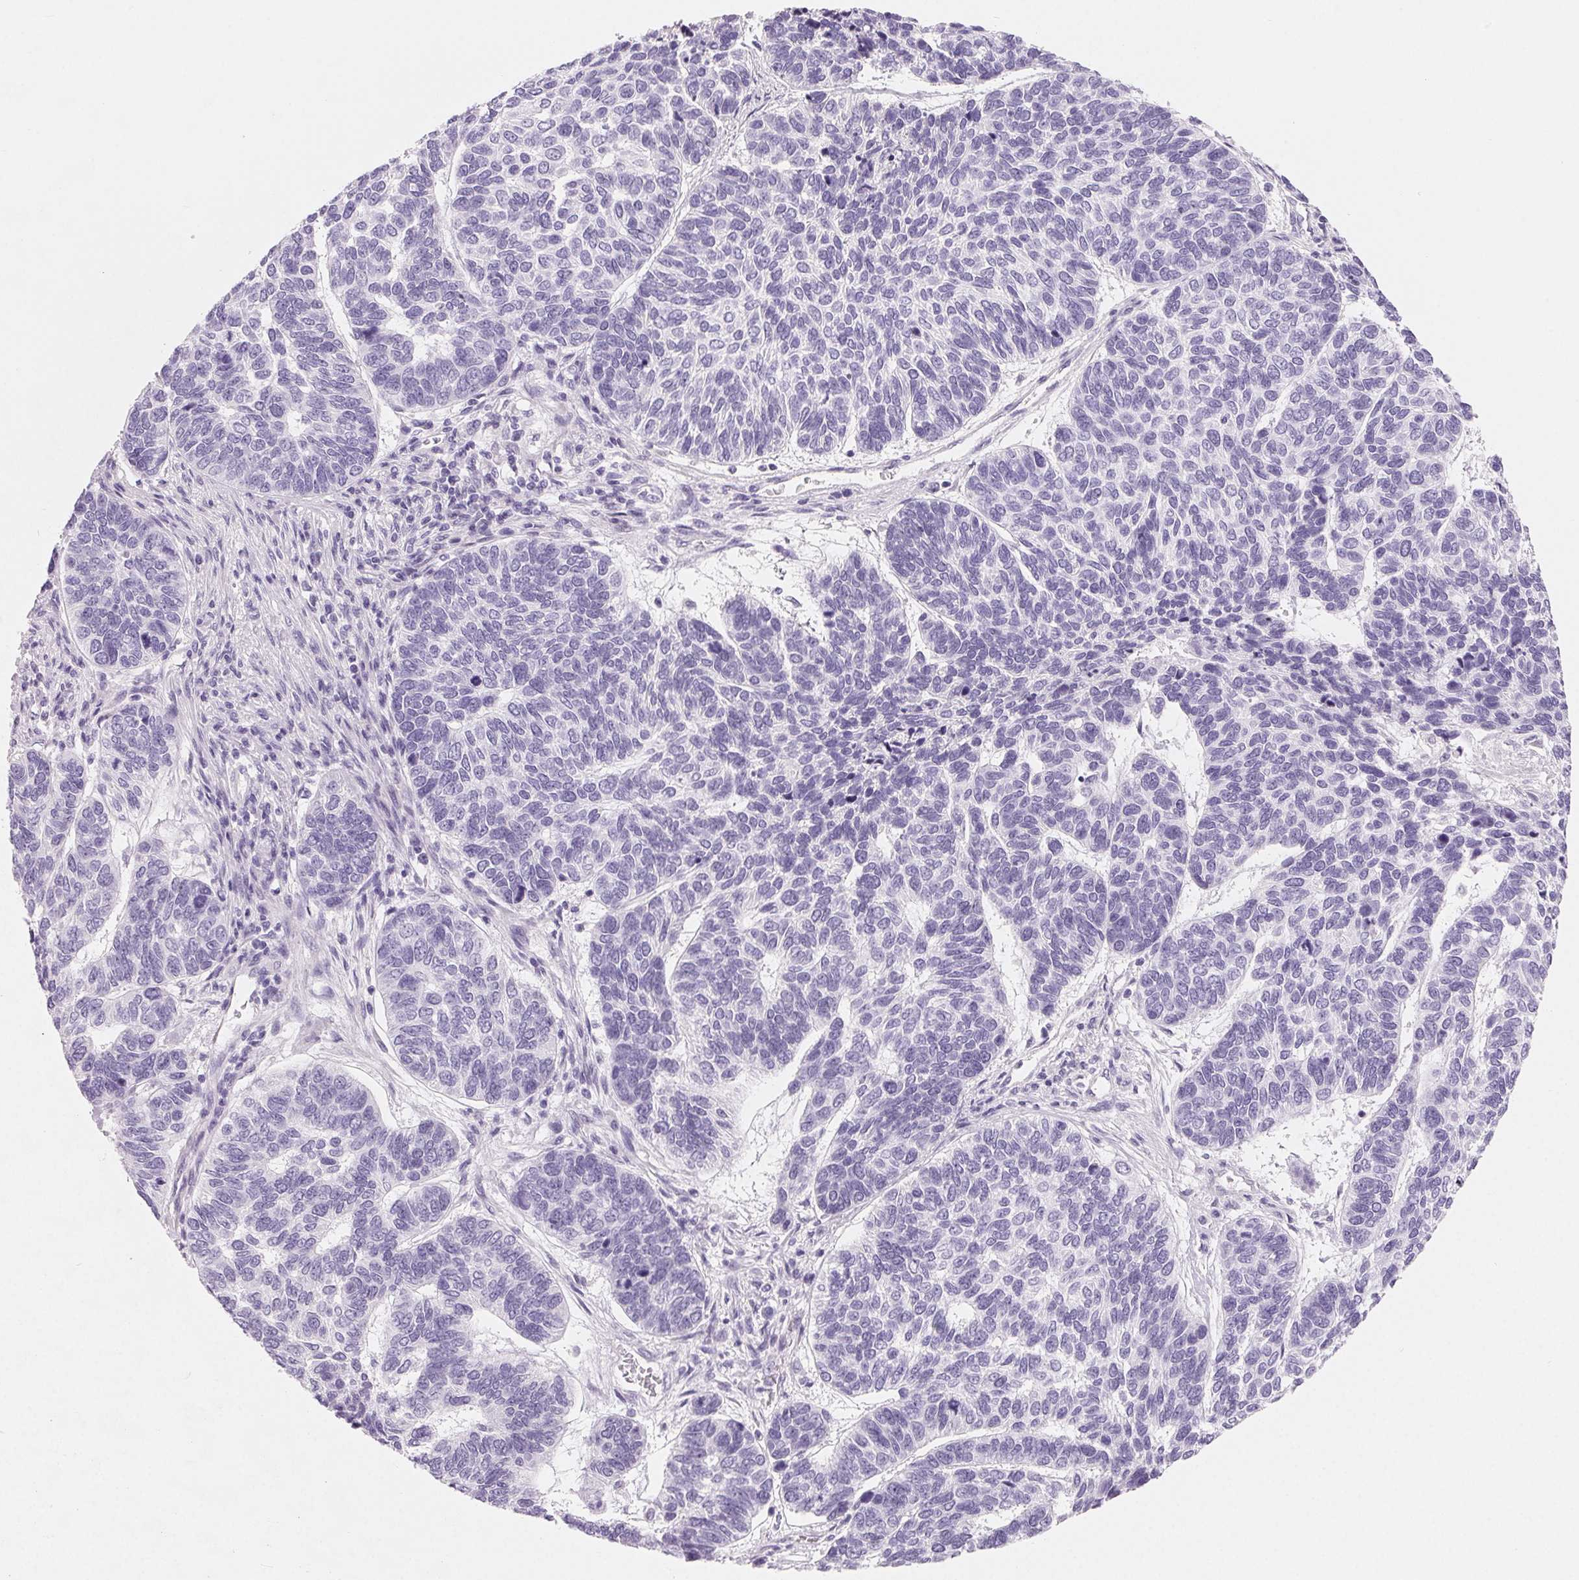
{"staining": {"intensity": "negative", "quantity": "none", "location": "none"}, "tissue": "skin cancer", "cell_type": "Tumor cells", "image_type": "cancer", "snomed": [{"axis": "morphology", "description": "Basal cell carcinoma"}, {"axis": "topography", "description": "Skin"}], "caption": "A high-resolution micrograph shows immunohistochemistry (IHC) staining of basal cell carcinoma (skin), which demonstrates no significant expression in tumor cells. (Stains: DAB (3,3'-diaminobenzidine) immunohistochemistry with hematoxylin counter stain, Microscopy: brightfield microscopy at high magnification).", "gene": "SPACA5B", "patient": {"sex": "female", "age": 65}}